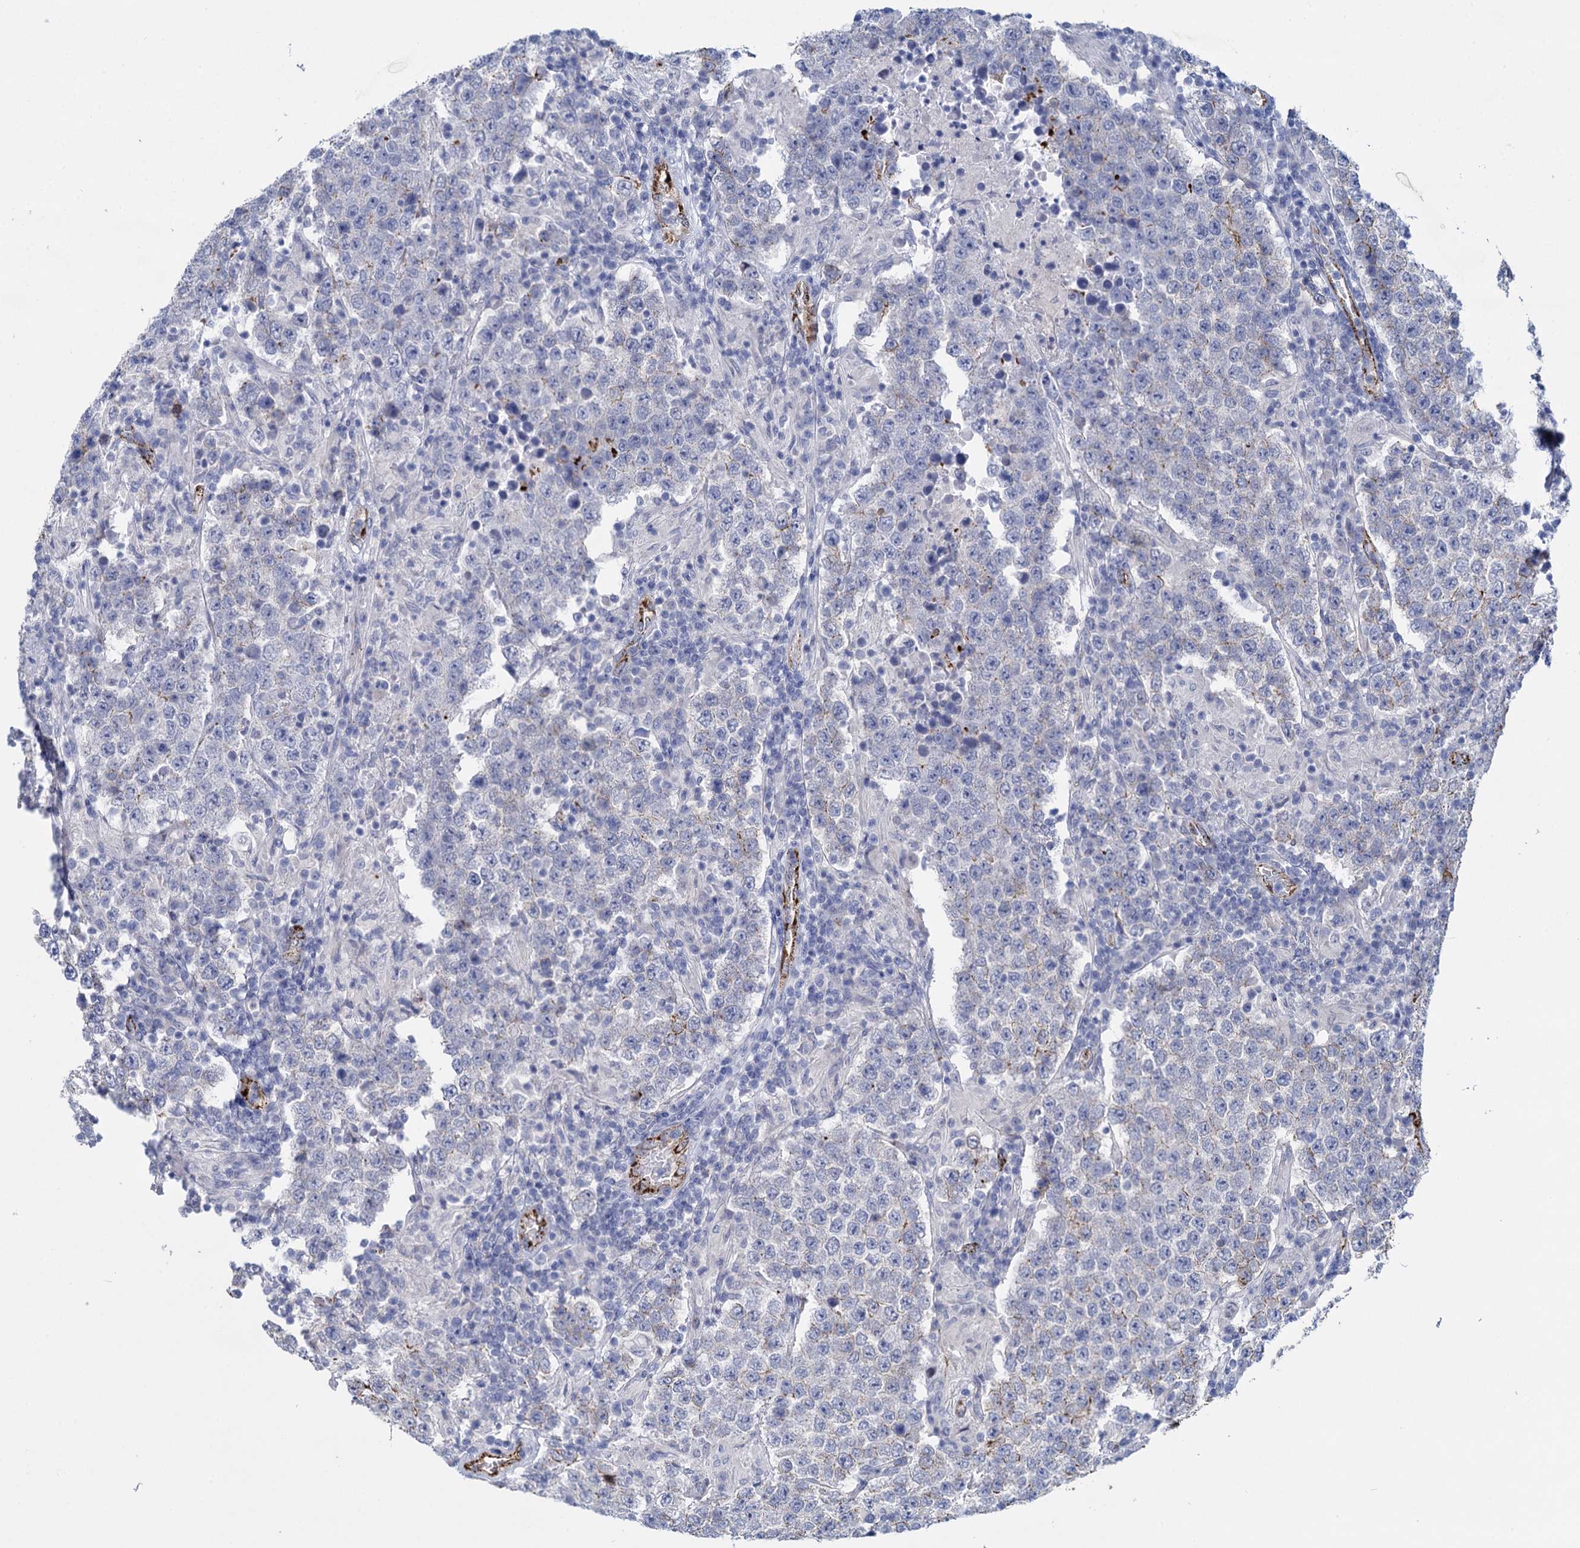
{"staining": {"intensity": "negative", "quantity": "none", "location": "none"}, "tissue": "testis cancer", "cell_type": "Tumor cells", "image_type": "cancer", "snomed": [{"axis": "morphology", "description": "Normal tissue, NOS"}, {"axis": "morphology", "description": "Urothelial carcinoma, High grade"}, {"axis": "morphology", "description": "Seminoma, NOS"}, {"axis": "morphology", "description": "Carcinoma, Embryonal, NOS"}, {"axis": "topography", "description": "Urinary bladder"}, {"axis": "topography", "description": "Testis"}], "caption": "Protein analysis of testis cancer (embryonal carcinoma) demonstrates no significant expression in tumor cells. (Stains: DAB IHC with hematoxylin counter stain, Microscopy: brightfield microscopy at high magnification).", "gene": "SNCG", "patient": {"sex": "male", "age": 41}}